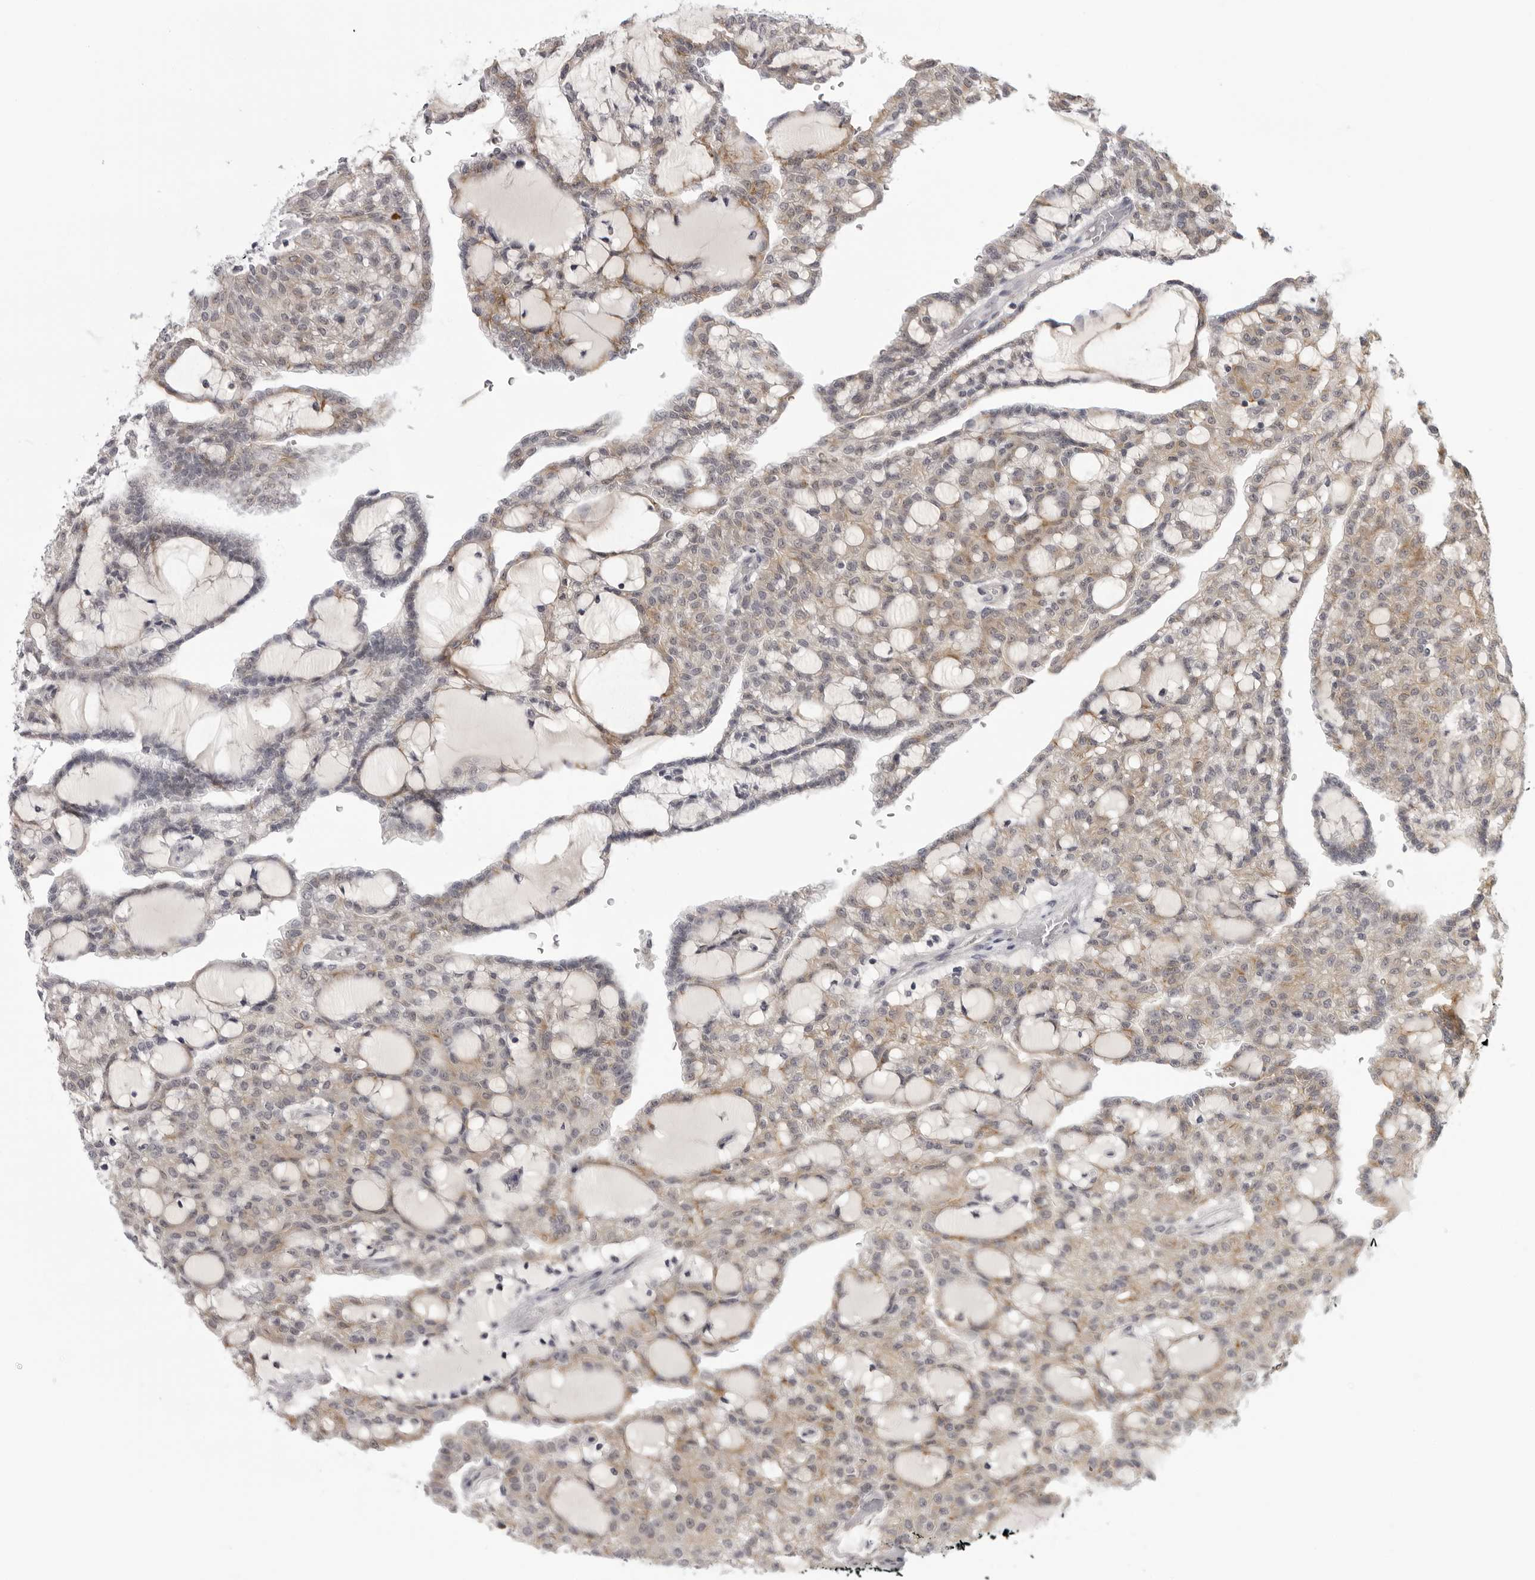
{"staining": {"intensity": "weak", "quantity": "25%-75%", "location": "cytoplasmic/membranous"}, "tissue": "renal cancer", "cell_type": "Tumor cells", "image_type": "cancer", "snomed": [{"axis": "morphology", "description": "Adenocarcinoma, NOS"}, {"axis": "topography", "description": "Kidney"}], "caption": "Approximately 25%-75% of tumor cells in human renal cancer (adenocarcinoma) demonstrate weak cytoplasmic/membranous protein staining as visualized by brown immunohistochemical staining.", "gene": "DNALI1", "patient": {"sex": "male", "age": 63}}